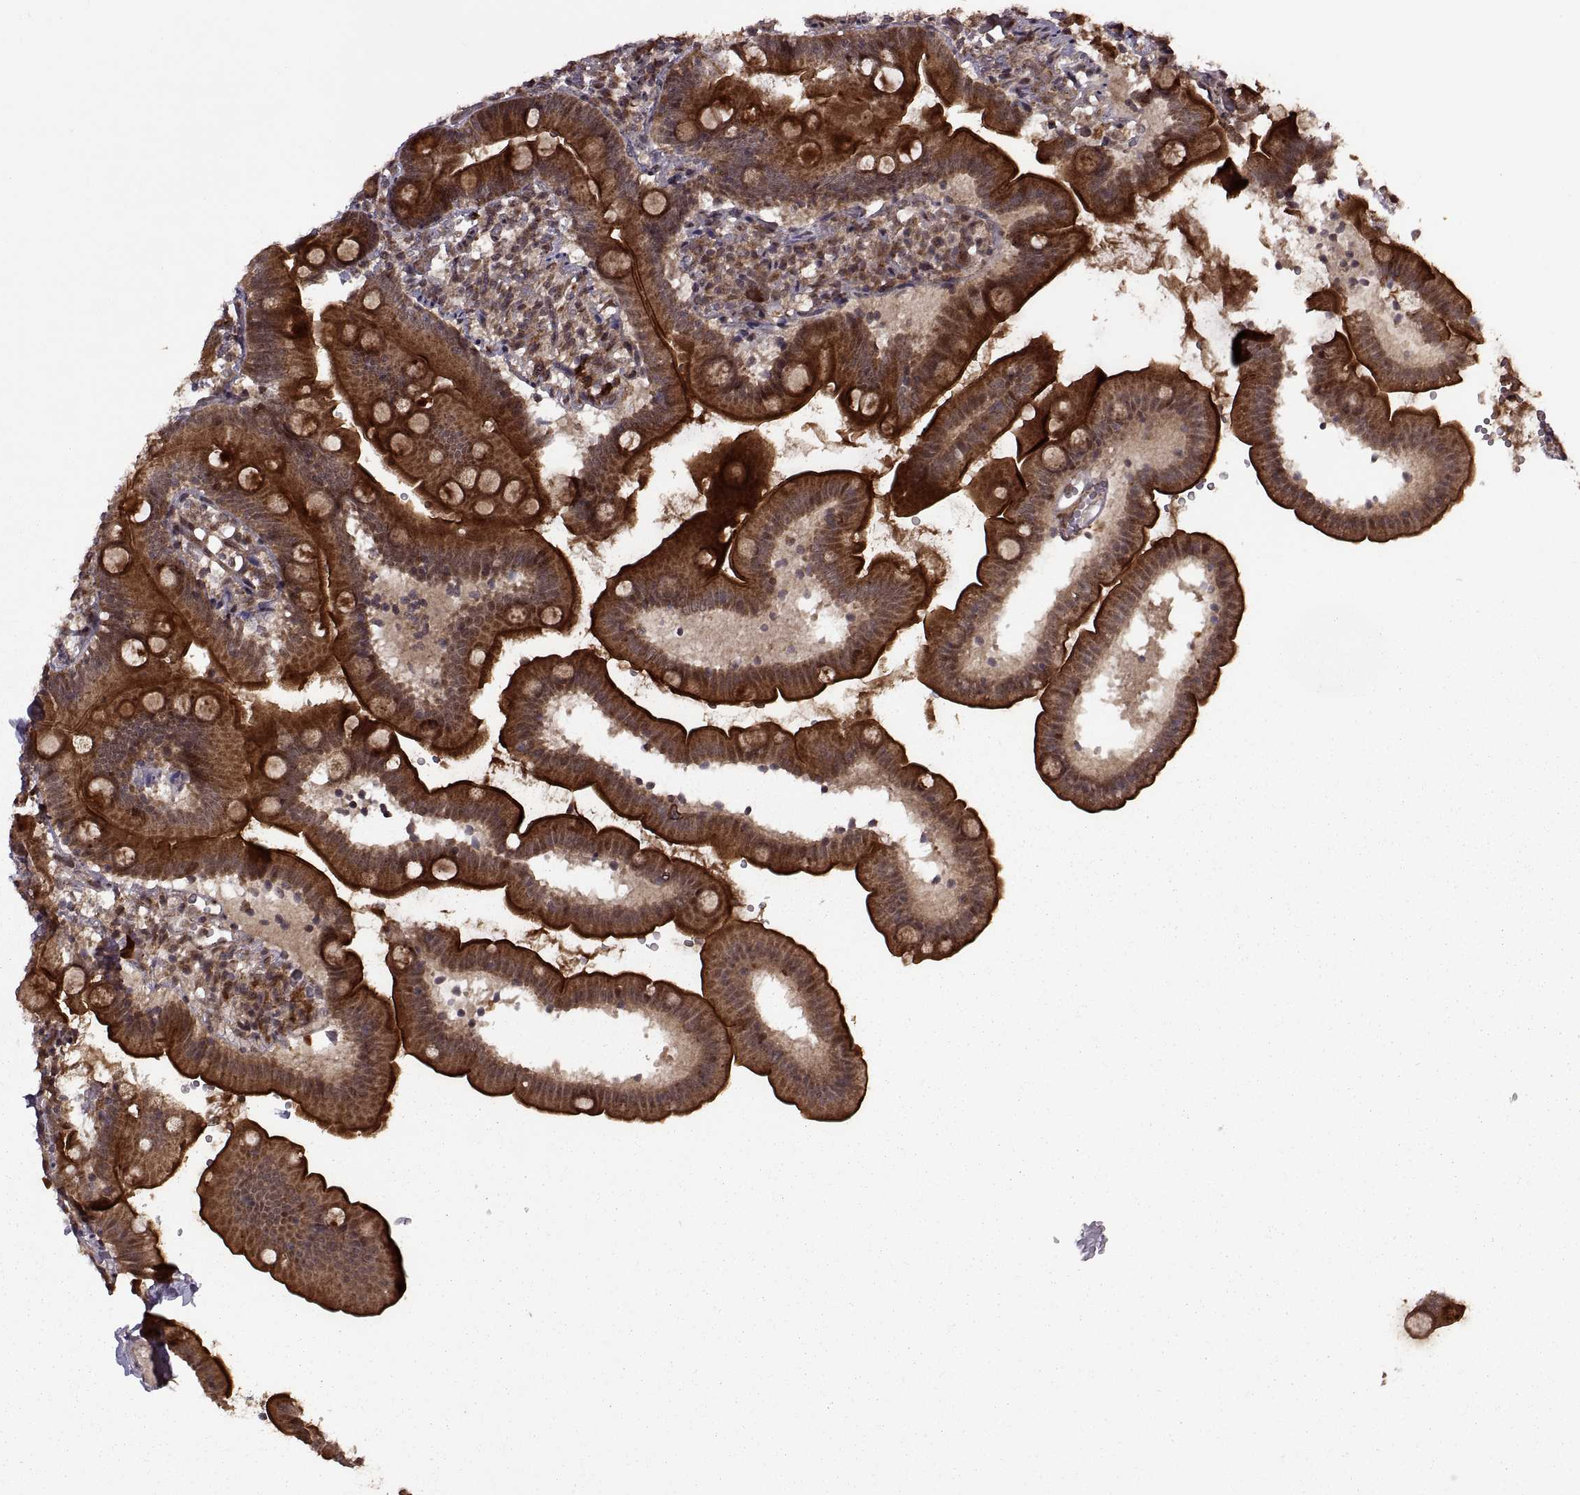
{"staining": {"intensity": "strong", "quantity": ">75%", "location": "cytoplasmic/membranous"}, "tissue": "duodenum", "cell_type": "Glandular cells", "image_type": "normal", "snomed": [{"axis": "morphology", "description": "Normal tissue, NOS"}, {"axis": "topography", "description": "Duodenum"}], "caption": "IHC histopathology image of normal duodenum stained for a protein (brown), which reveals high levels of strong cytoplasmic/membranous expression in about >75% of glandular cells.", "gene": "PTOV1", "patient": {"sex": "female", "age": 67}}